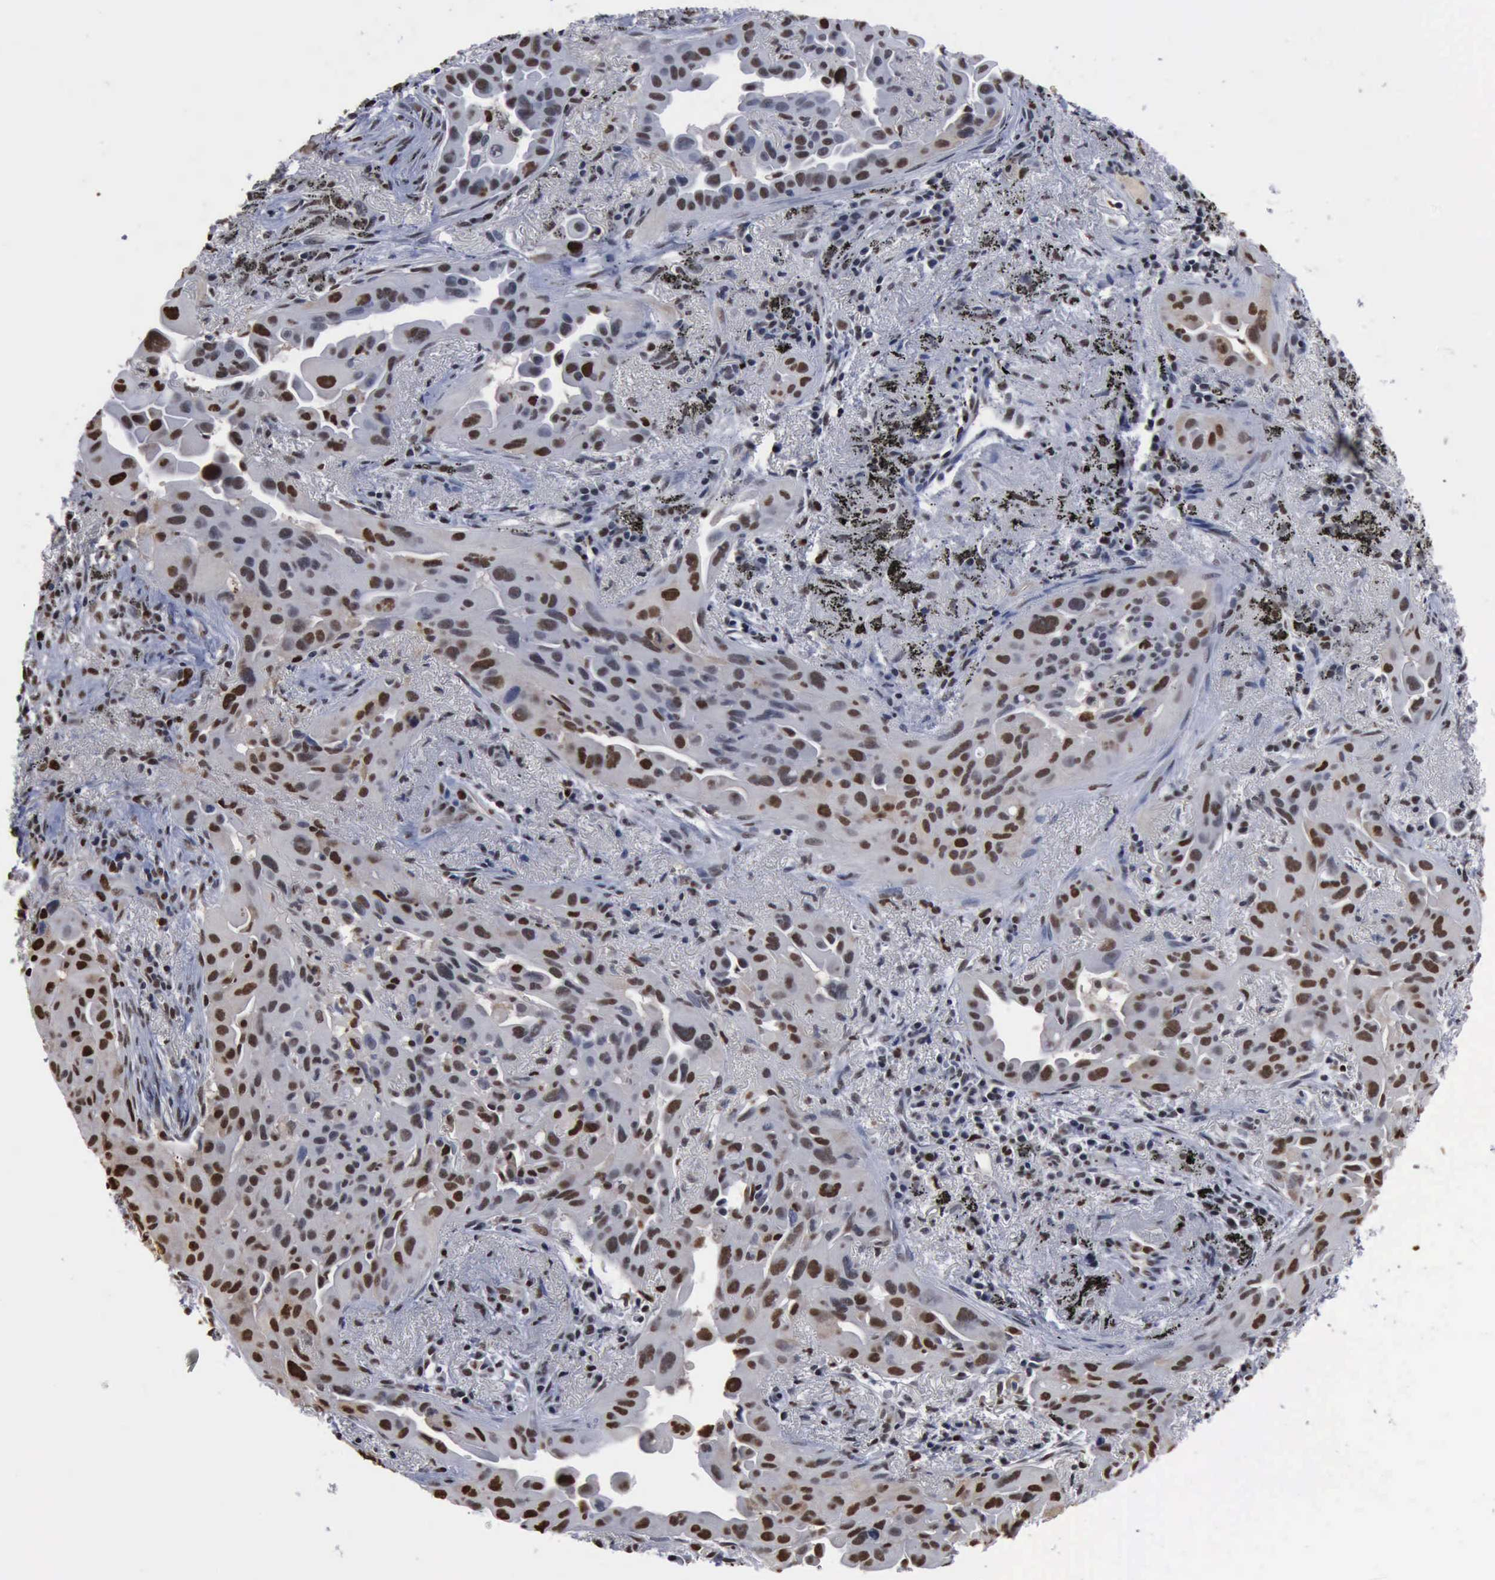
{"staining": {"intensity": "moderate", "quantity": "25%-75%", "location": "nuclear"}, "tissue": "lung cancer", "cell_type": "Tumor cells", "image_type": "cancer", "snomed": [{"axis": "morphology", "description": "Adenocarcinoma, NOS"}, {"axis": "topography", "description": "Lung"}], "caption": "Protein staining displays moderate nuclear positivity in about 25%-75% of tumor cells in adenocarcinoma (lung).", "gene": "PCNA", "patient": {"sex": "male", "age": 68}}